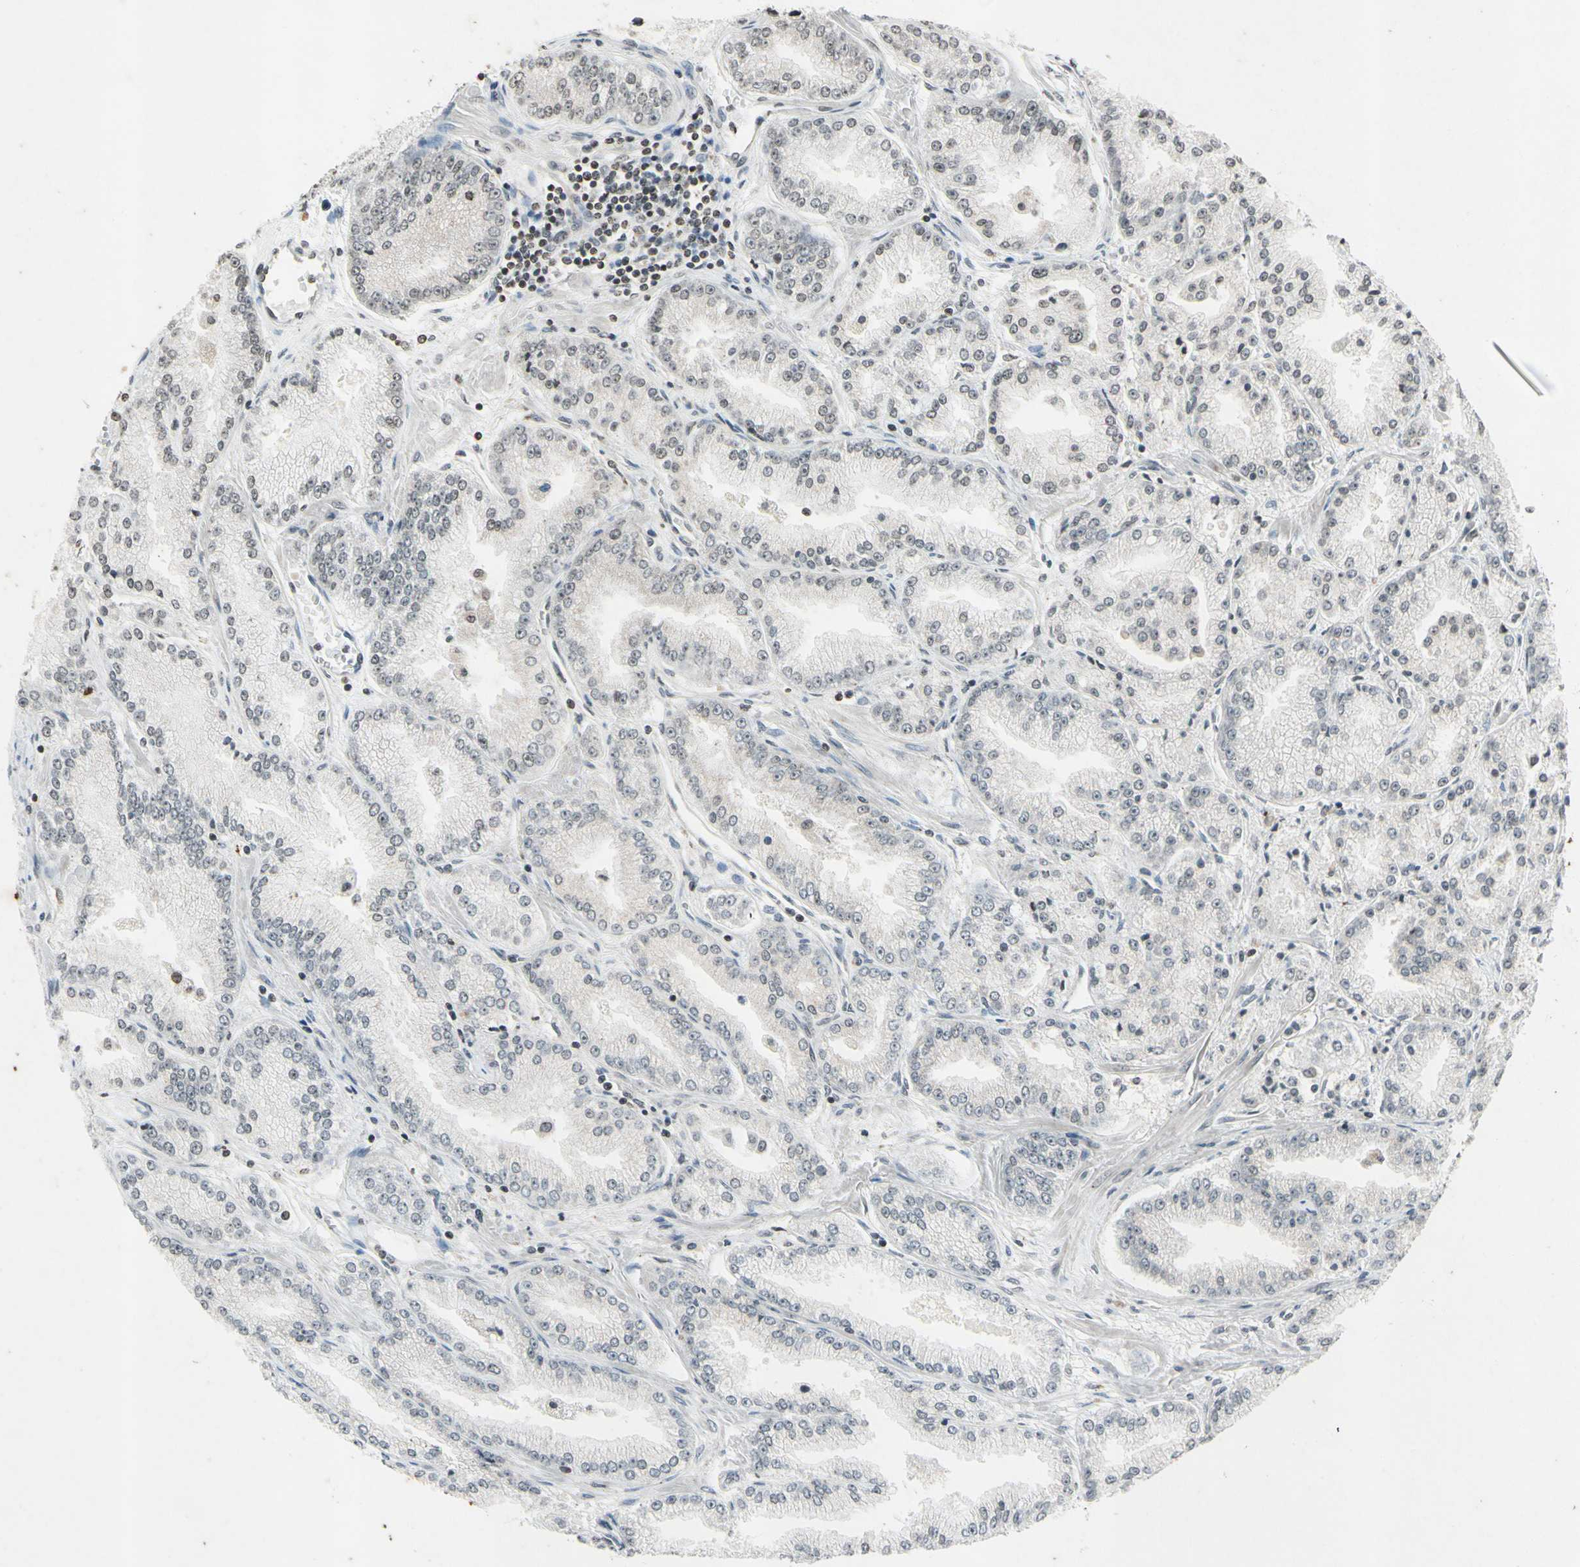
{"staining": {"intensity": "weak", "quantity": ">75%", "location": "cytoplasmic/membranous"}, "tissue": "prostate cancer", "cell_type": "Tumor cells", "image_type": "cancer", "snomed": [{"axis": "morphology", "description": "Adenocarcinoma, High grade"}, {"axis": "topography", "description": "Prostate"}], "caption": "Protein expression by IHC exhibits weak cytoplasmic/membranous positivity in approximately >75% of tumor cells in high-grade adenocarcinoma (prostate).", "gene": "CLDN11", "patient": {"sex": "male", "age": 61}}